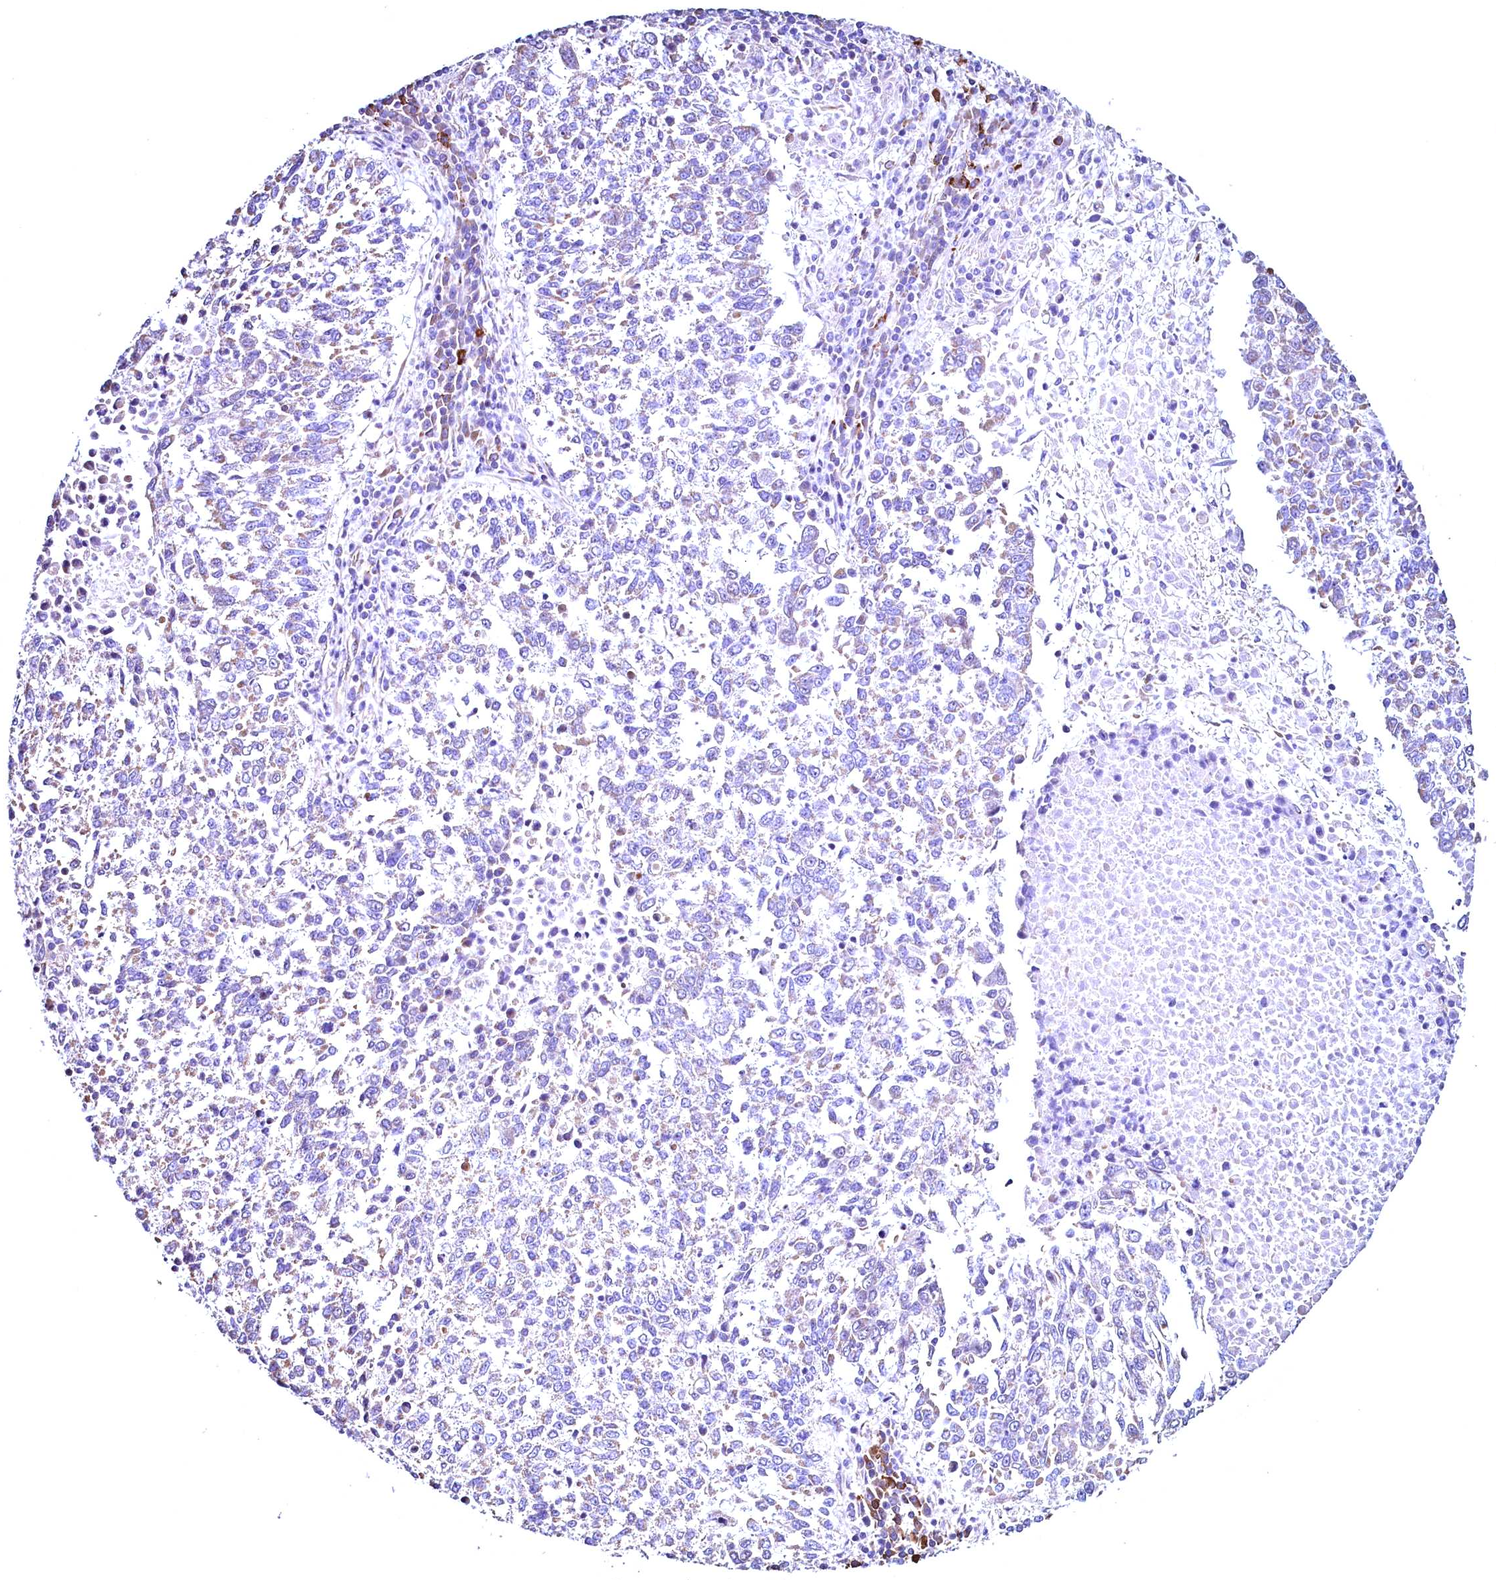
{"staining": {"intensity": "negative", "quantity": "none", "location": "none"}, "tissue": "lung cancer", "cell_type": "Tumor cells", "image_type": "cancer", "snomed": [{"axis": "morphology", "description": "Squamous cell carcinoma, NOS"}, {"axis": "topography", "description": "Lung"}], "caption": "There is no significant positivity in tumor cells of lung cancer. (DAB (3,3'-diaminobenzidine) immunohistochemistry (IHC) with hematoxylin counter stain).", "gene": "RBFA", "patient": {"sex": "male", "age": 73}}